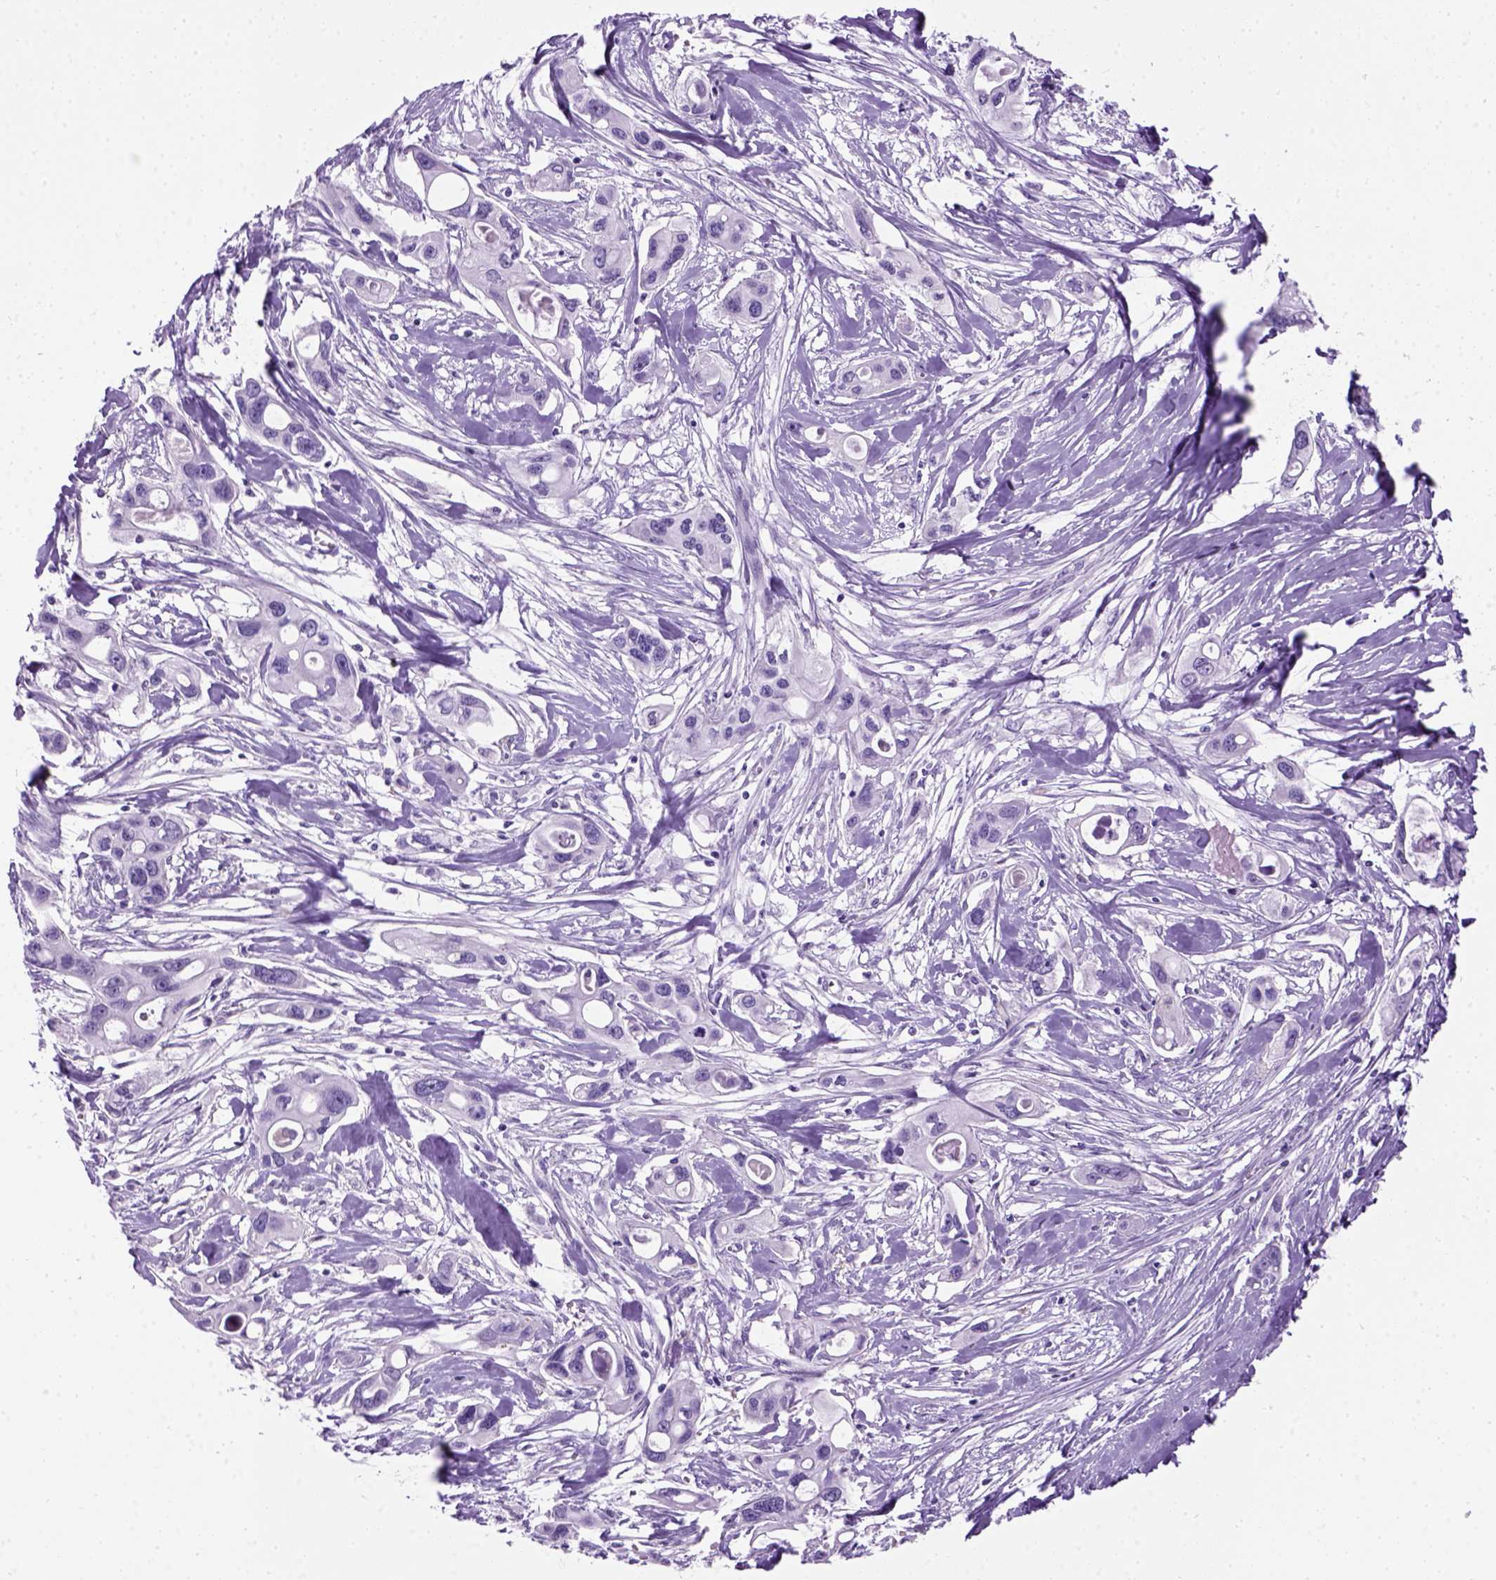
{"staining": {"intensity": "negative", "quantity": "none", "location": "none"}, "tissue": "pancreatic cancer", "cell_type": "Tumor cells", "image_type": "cancer", "snomed": [{"axis": "morphology", "description": "Adenocarcinoma, NOS"}, {"axis": "topography", "description": "Pancreas"}], "caption": "The histopathology image displays no staining of tumor cells in adenocarcinoma (pancreatic).", "gene": "GABRB2", "patient": {"sex": "male", "age": 60}}